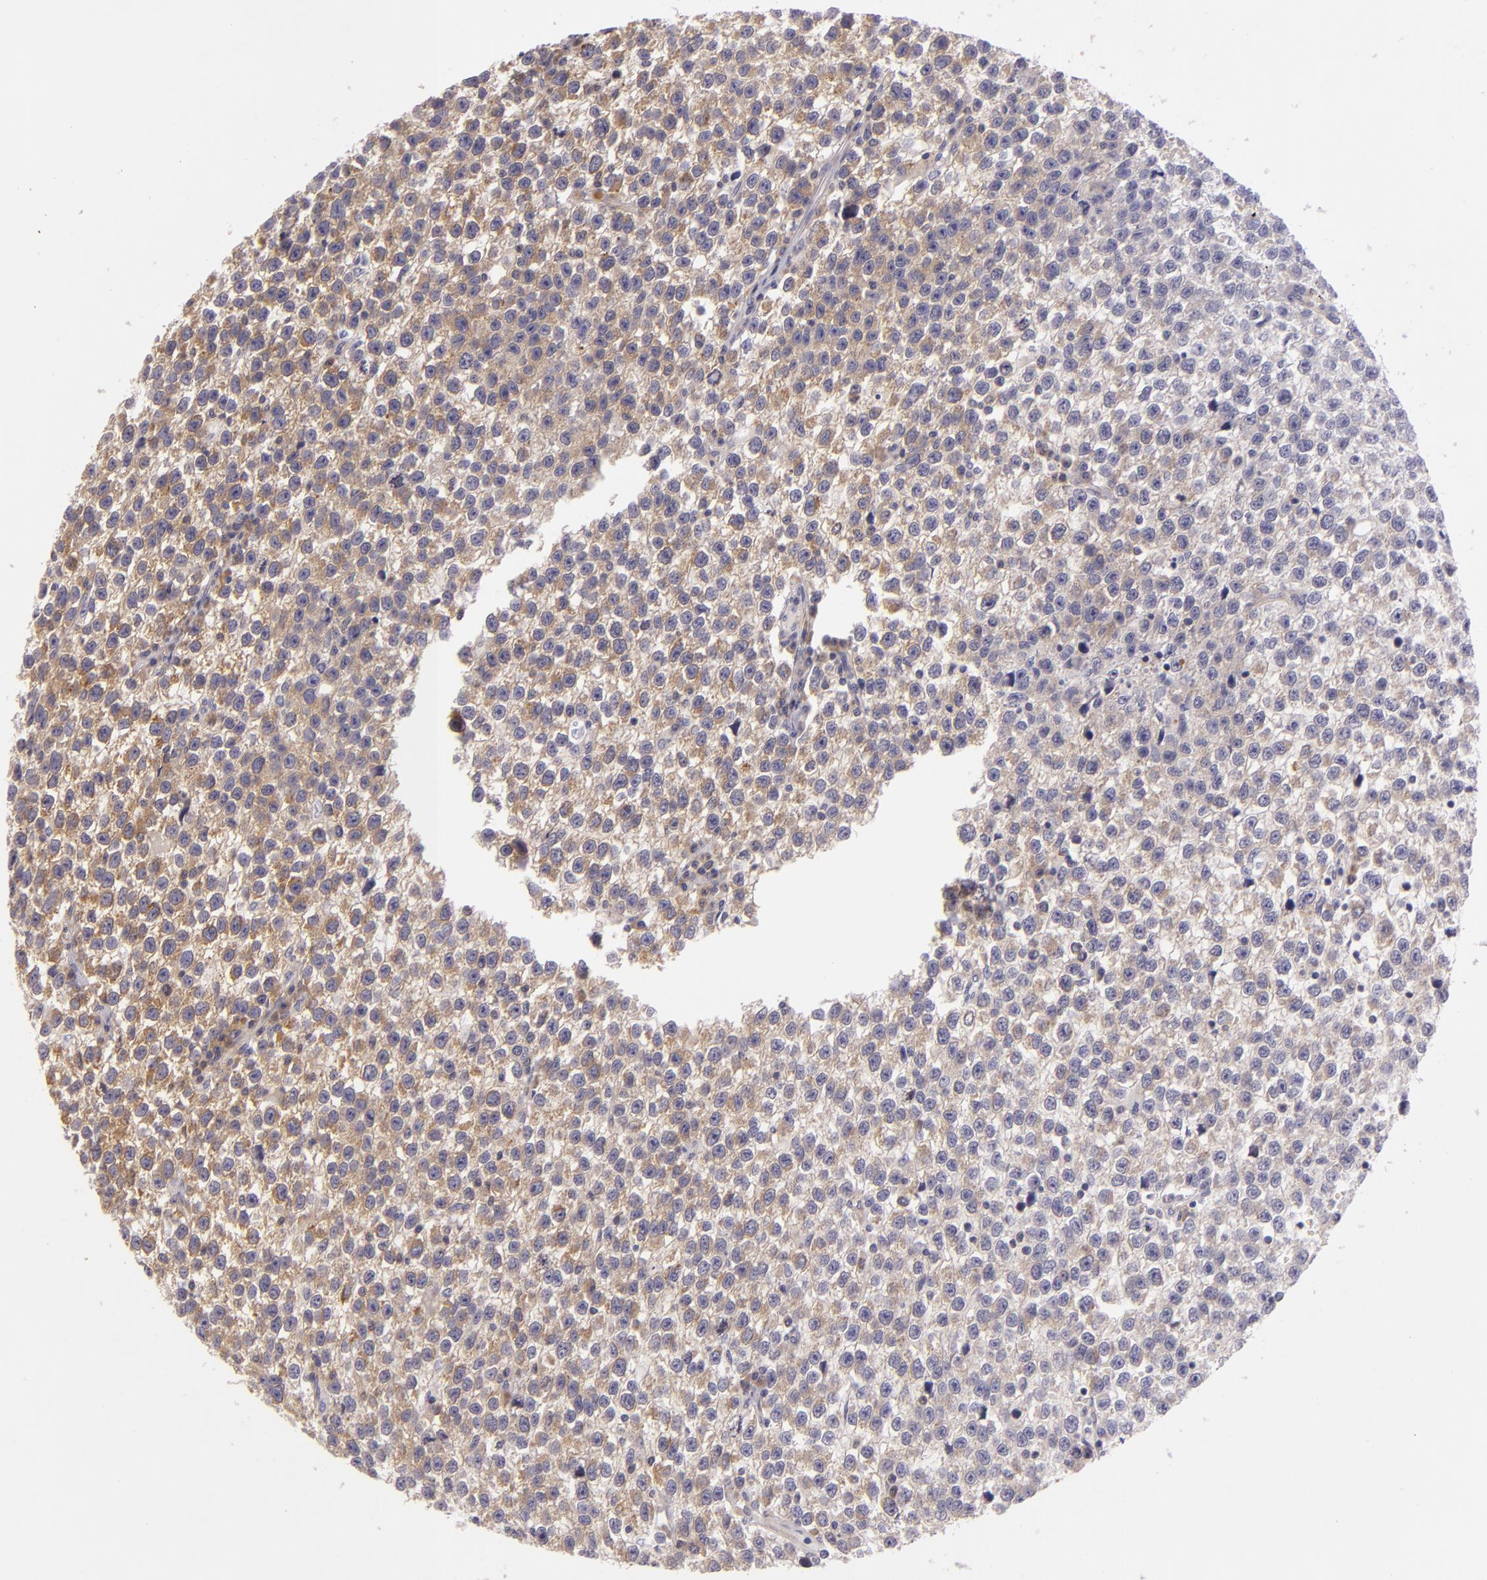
{"staining": {"intensity": "moderate", "quantity": ">75%", "location": "cytoplasmic/membranous"}, "tissue": "testis cancer", "cell_type": "Tumor cells", "image_type": "cancer", "snomed": [{"axis": "morphology", "description": "Seminoma, NOS"}, {"axis": "topography", "description": "Testis"}], "caption": "Testis cancer stained with DAB (3,3'-diaminobenzidine) IHC exhibits medium levels of moderate cytoplasmic/membranous positivity in about >75% of tumor cells. Using DAB (brown) and hematoxylin (blue) stains, captured at high magnification using brightfield microscopy.", "gene": "UPF3B", "patient": {"sex": "male", "age": 35}}